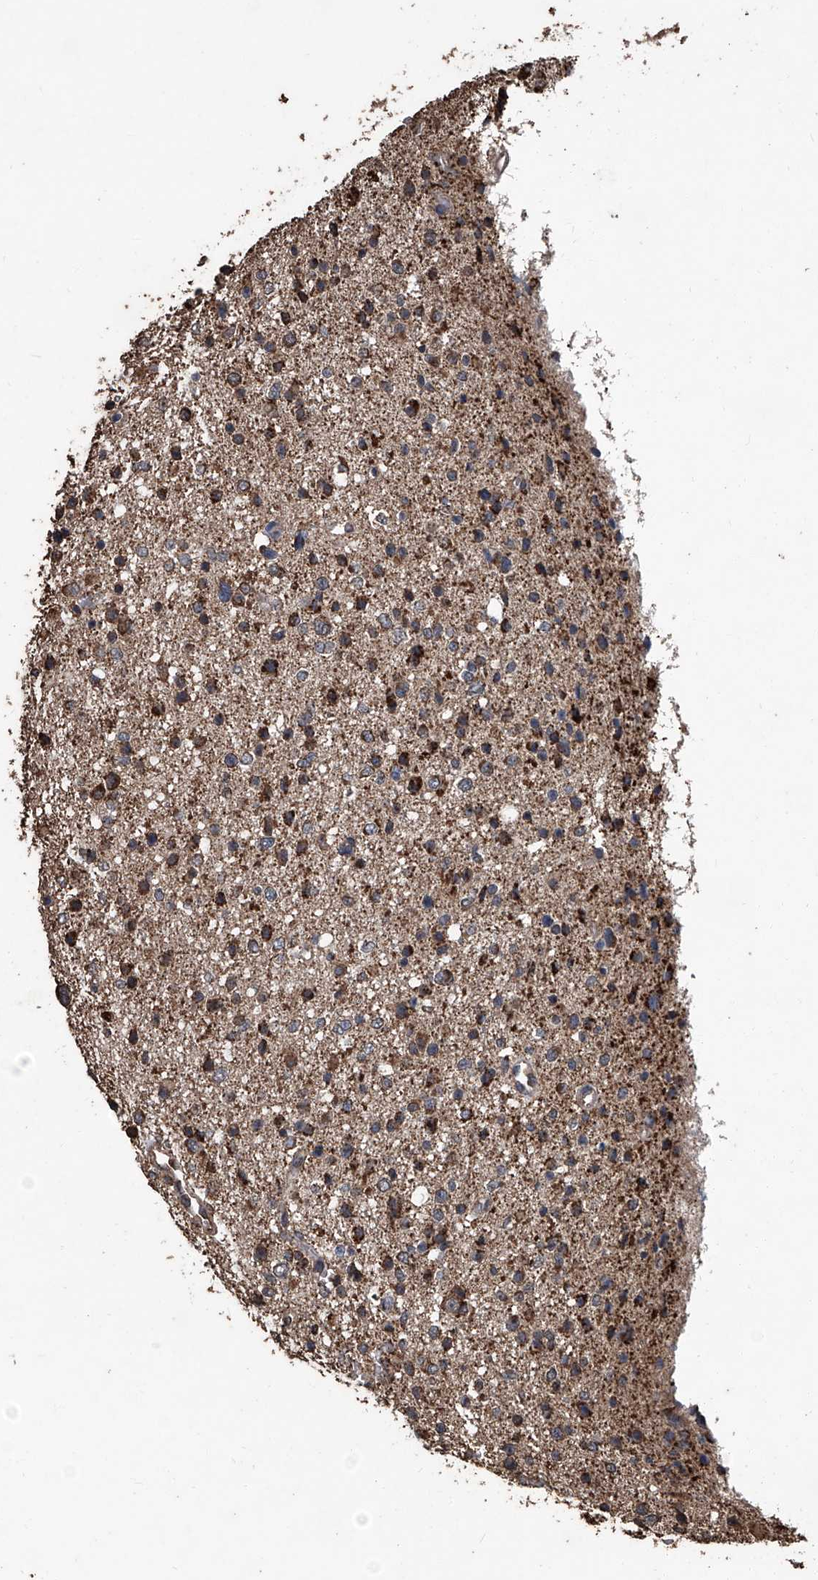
{"staining": {"intensity": "strong", "quantity": "<25%", "location": "cytoplasmic/membranous"}, "tissue": "glioma", "cell_type": "Tumor cells", "image_type": "cancer", "snomed": [{"axis": "morphology", "description": "Glioma, malignant, Low grade"}, {"axis": "topography", "description": "Brain"}], "caption": "Tumor cells show medium levels of strong cytoplasmic/membranous expression in about <25% of cells in malignant low-grade glioma.", "gene": "STARD7", "patient": {"sex": "female", "age": 37}}